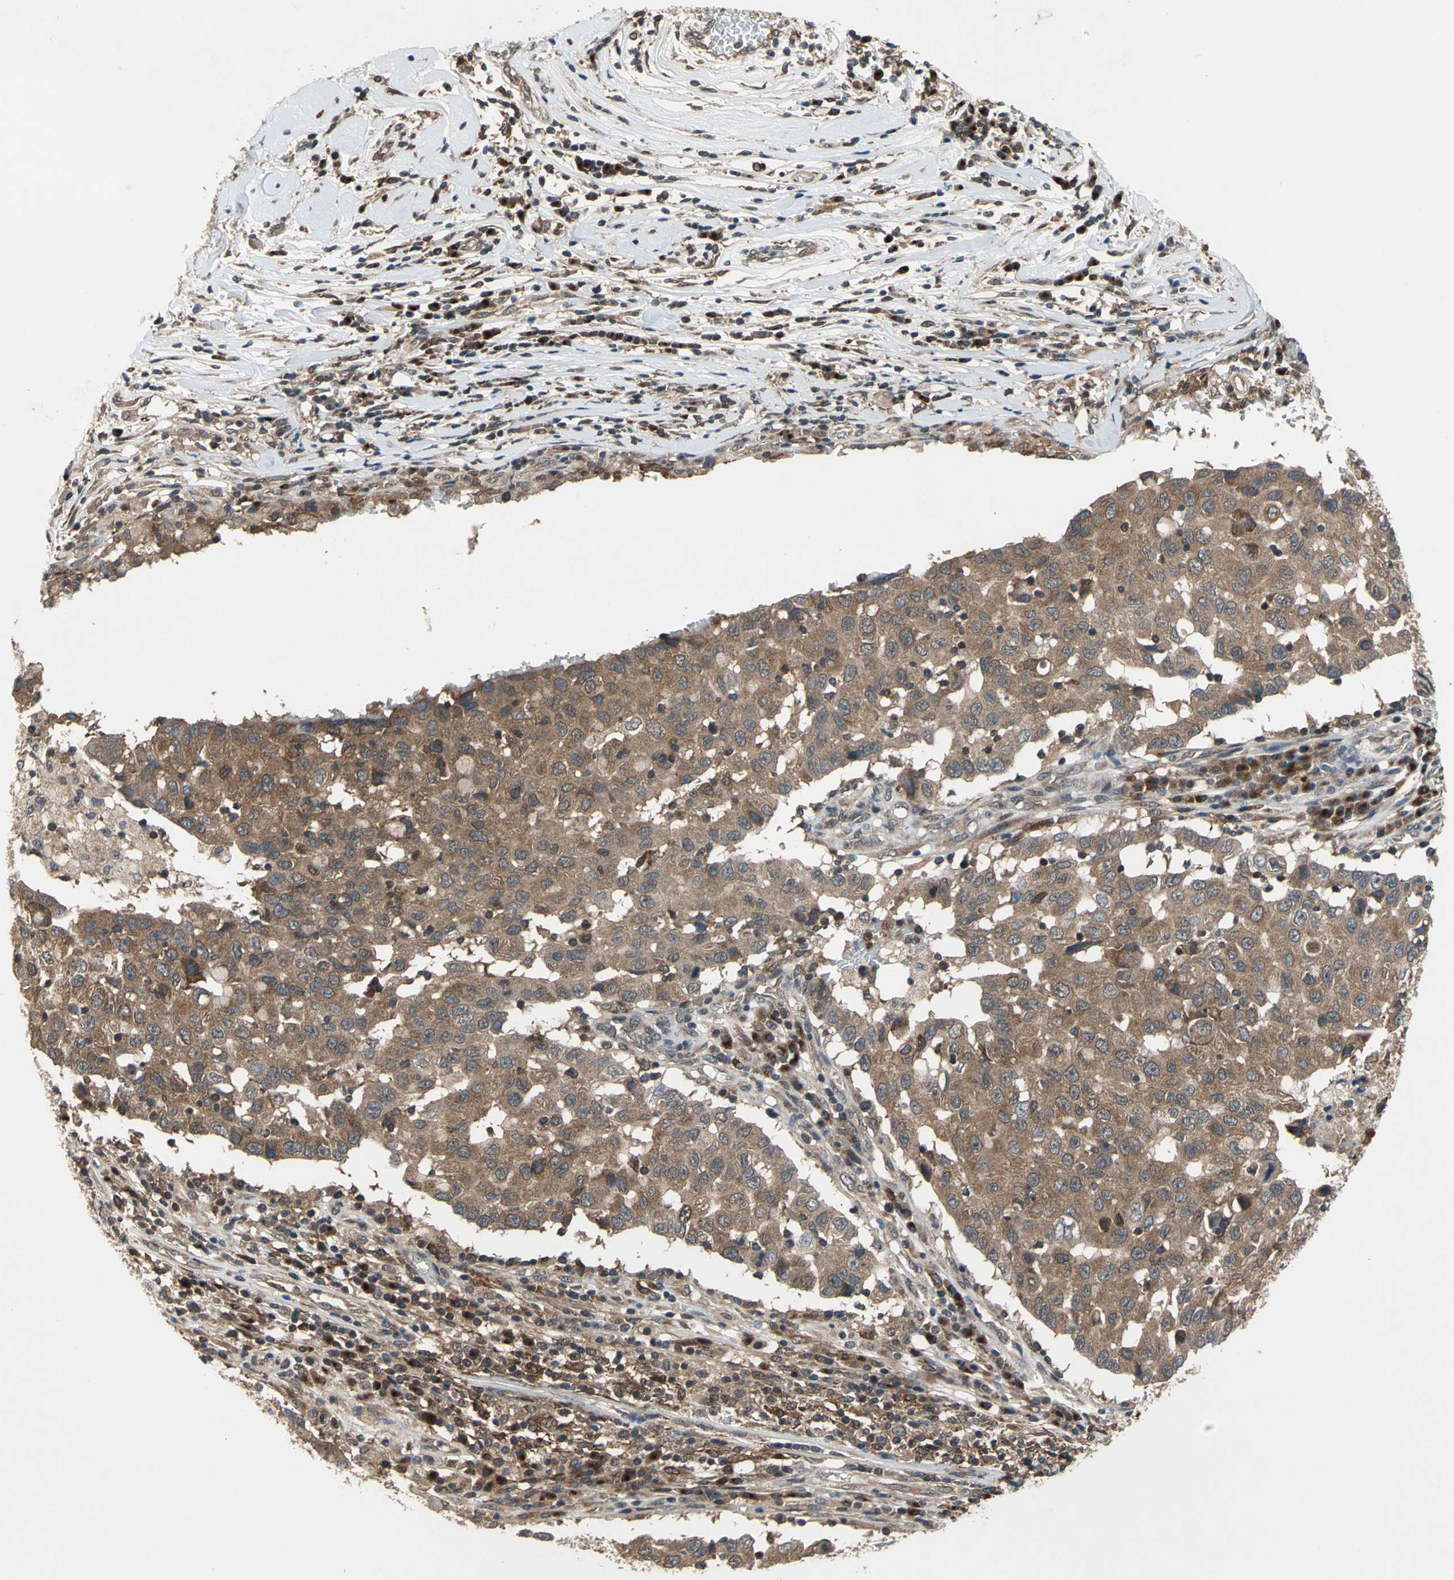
{"staining": {"intensity": "moderate", "quantity": ">75%", "location": "cytoplasmic/membranous"}, "tissue": "breast cancer", "cell_type": "Tumor cells", "image_type": "cancer", "snomed": [{"axis": "morphology", "description": "Duct carcinoma"}, {"axis": "topography", "description": "Breast"}], "caption": "The photomicrograph exhibits immunohistochemical staining of breast cancer (intraductal carcinoma). There is moderate cytoplasmic/membranous positivity is identified in about >75% of tumor cells.", "gene": "NFKBIE", "patient": {"sex": "female", "age": 27}}